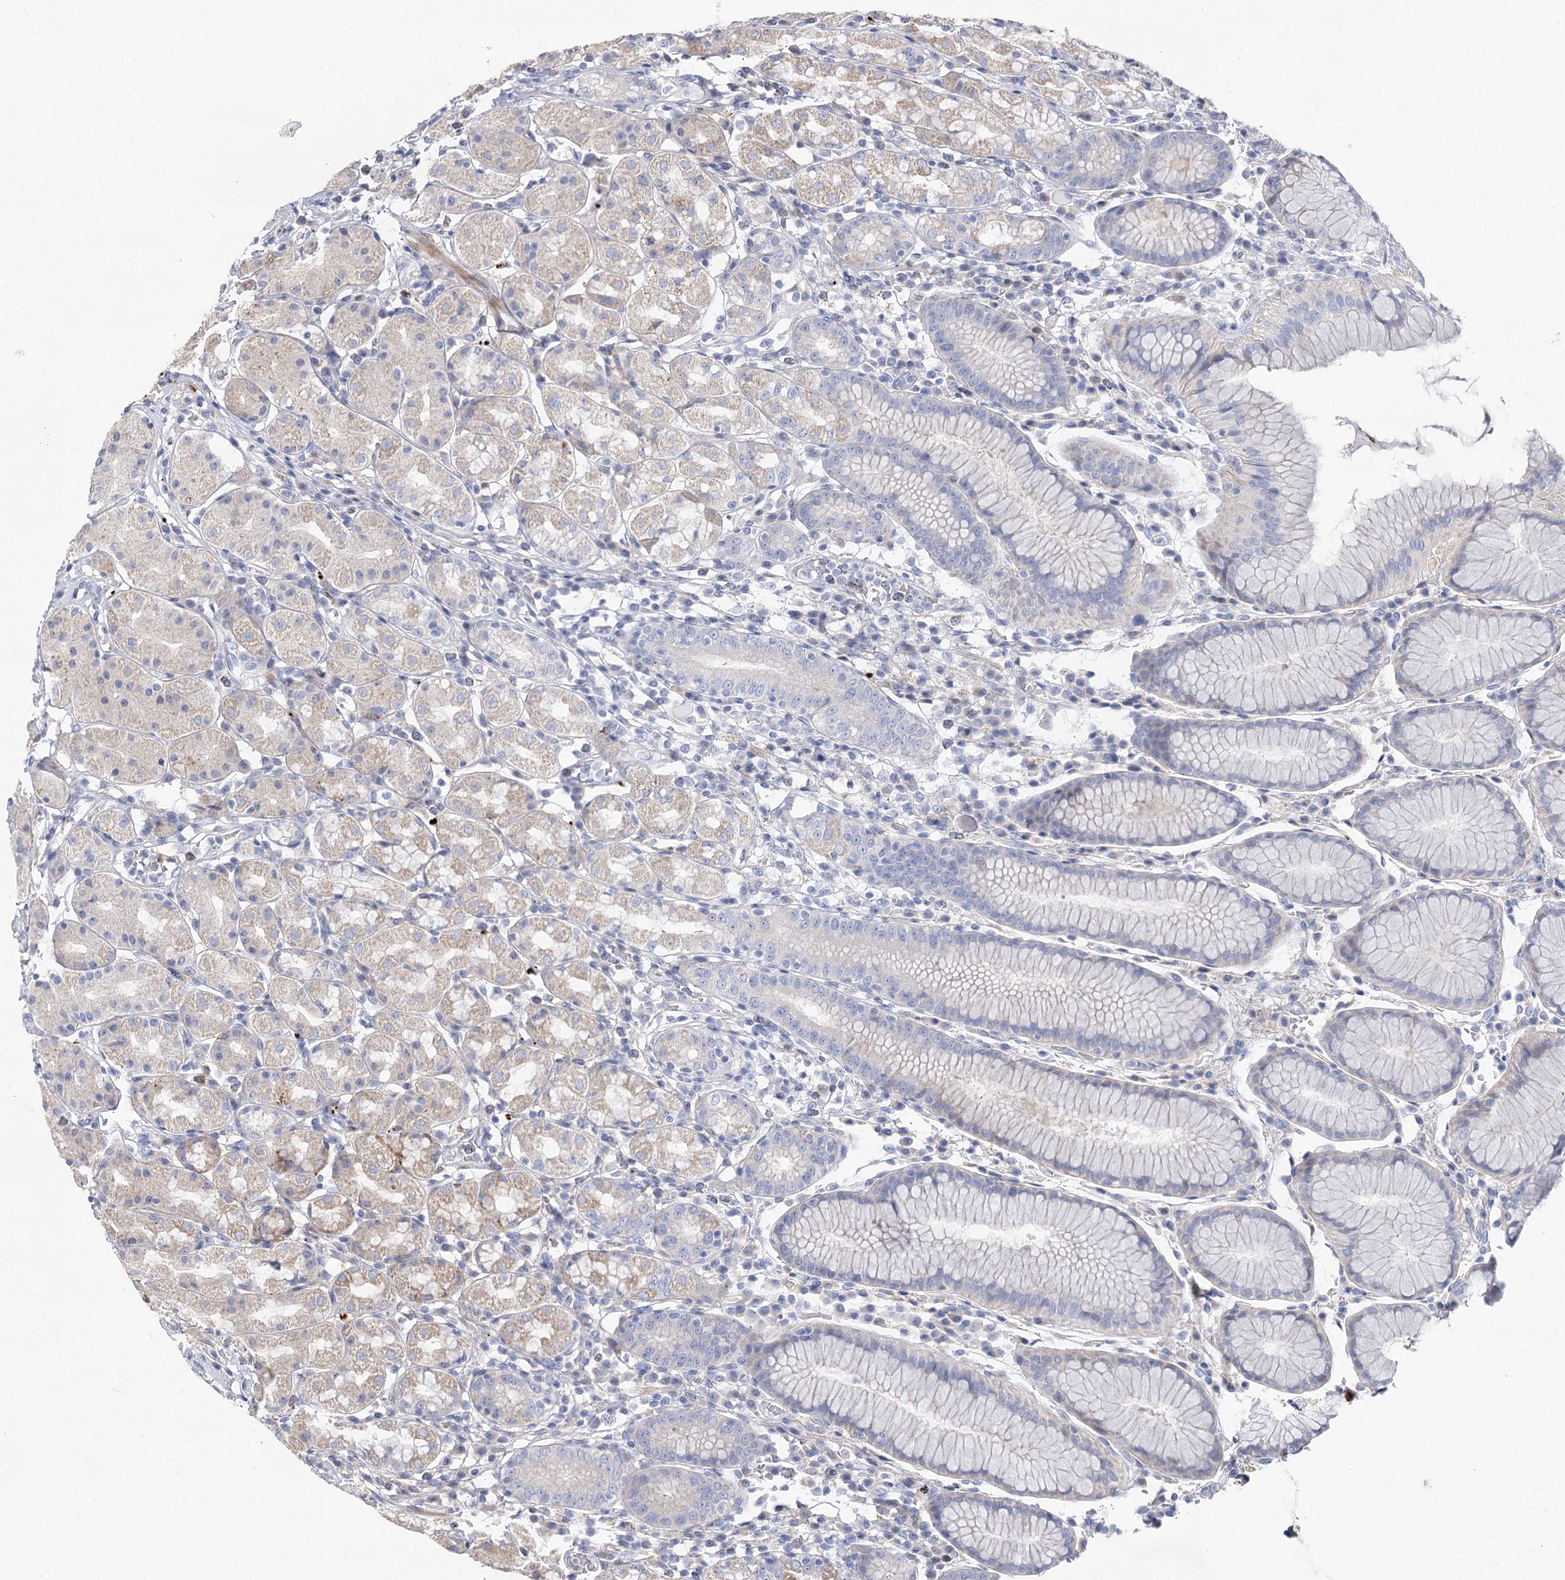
{"staining": {"intensity": "weak", "quantity": "<25%", "location": "cytoplasmic/membranous"}, "tissue": "stomach", "cell_type": "Glandular cells", "image_type": "normal", "snomed": [{"axis": "morphology", "description": "Normal tissue, NOS"}, {"axis": "topography", "description": "Stomach, lower"}], "caption": "High power microscopy histopathology image of an immunohistochemistry histopathology image of benign stomach, revealing no significant positivity in glandular cells.", "gene": "NRAP", "patient": {"sex": "female", "age": 56}}